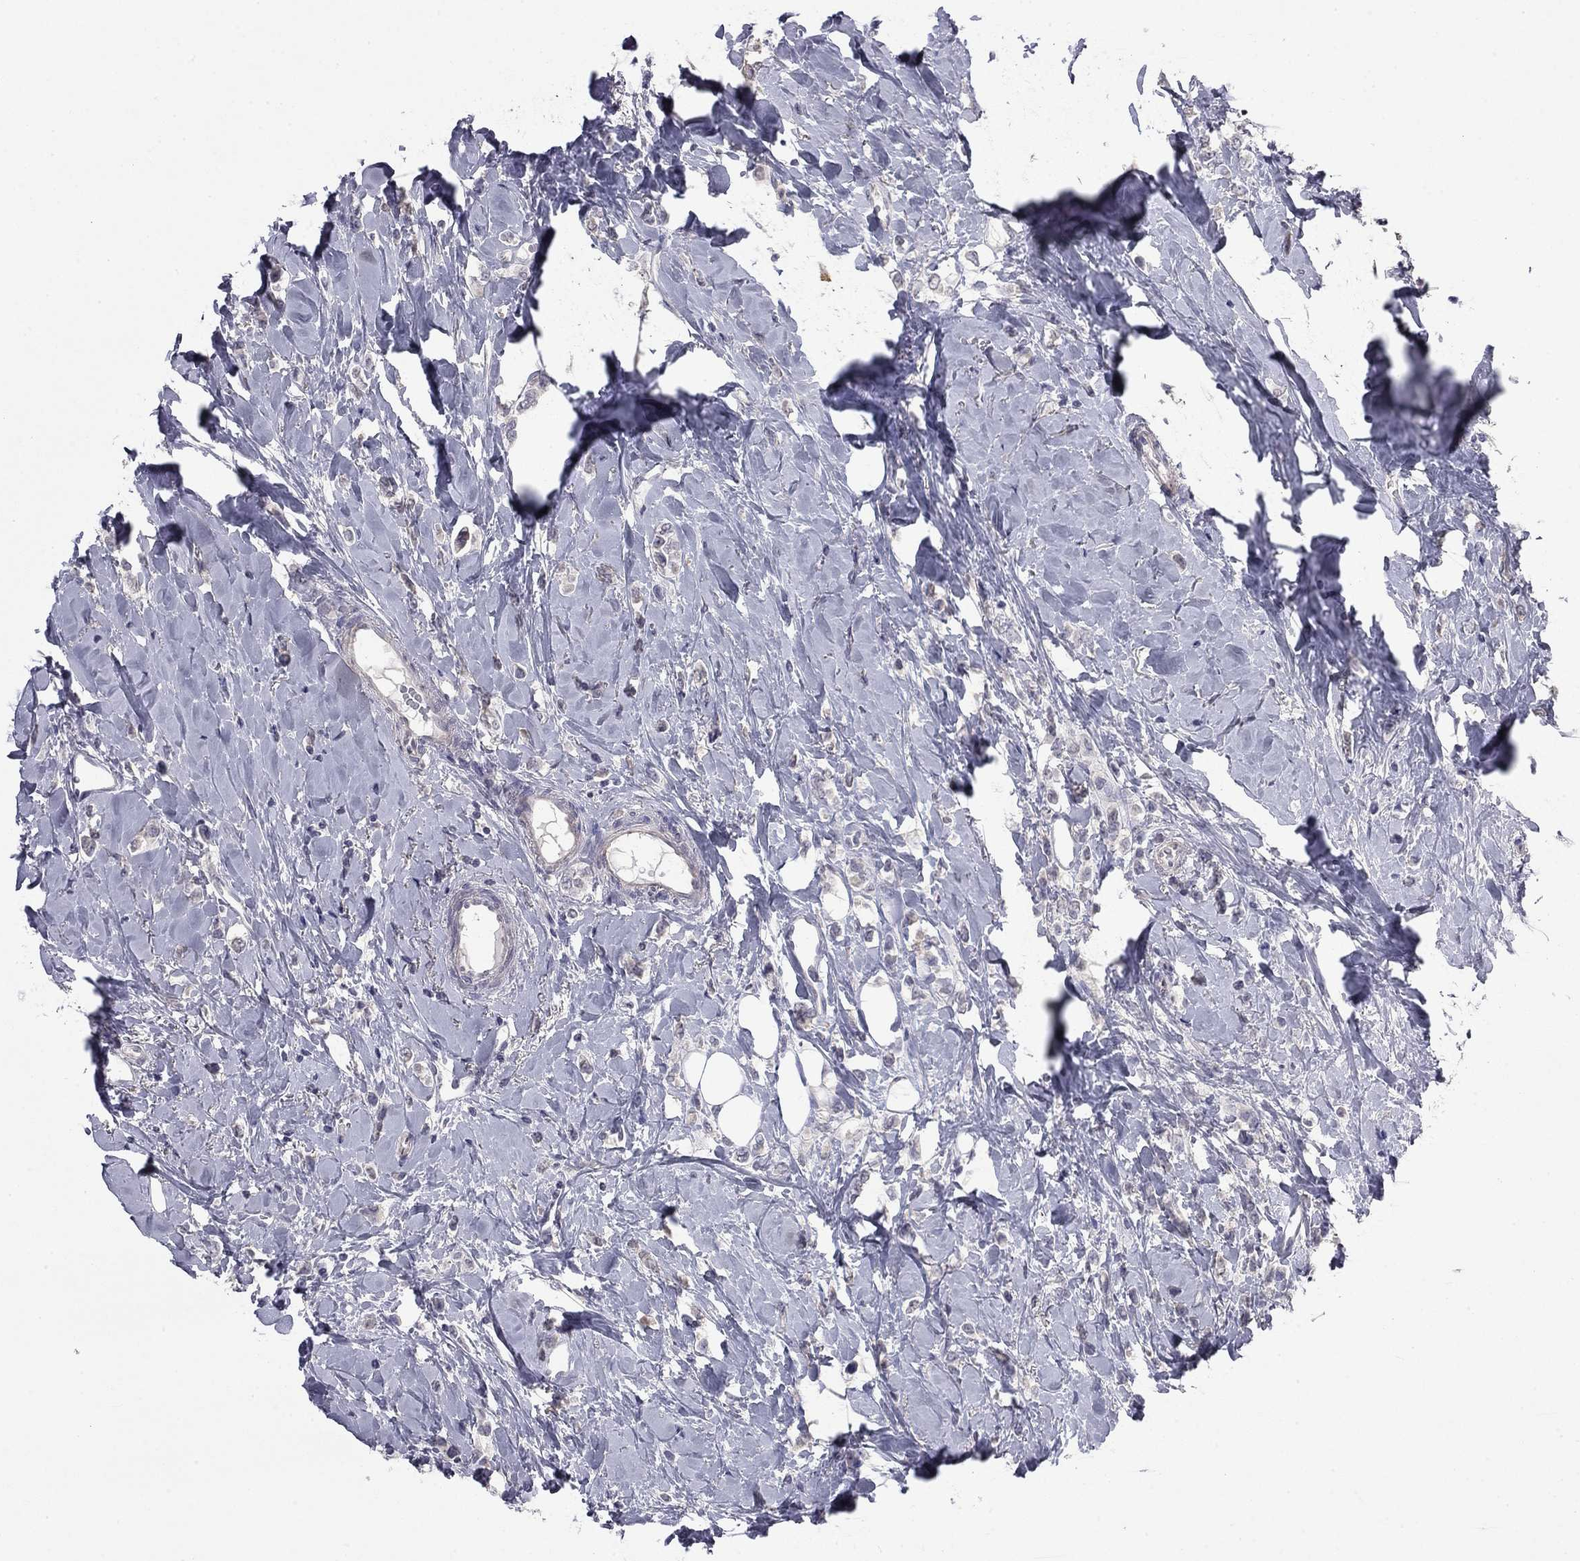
{"staining": {"intensity": "negative", "quantity": "none", "location": "none"}, "tissue": "breast cancer", "cell_type": "Tumor cells", "image_type": "cancer", "snomed": [{"axis": "morphology", "description": "Lobular carcinoma"}, {"axis": "topography", "description": "Breast"}], "caption": "Micrograph shows no significant protein expression in tumor cells of breast cancer.", "gene": "PRRT2", "patient": {"sex": "female", "age": 66}}